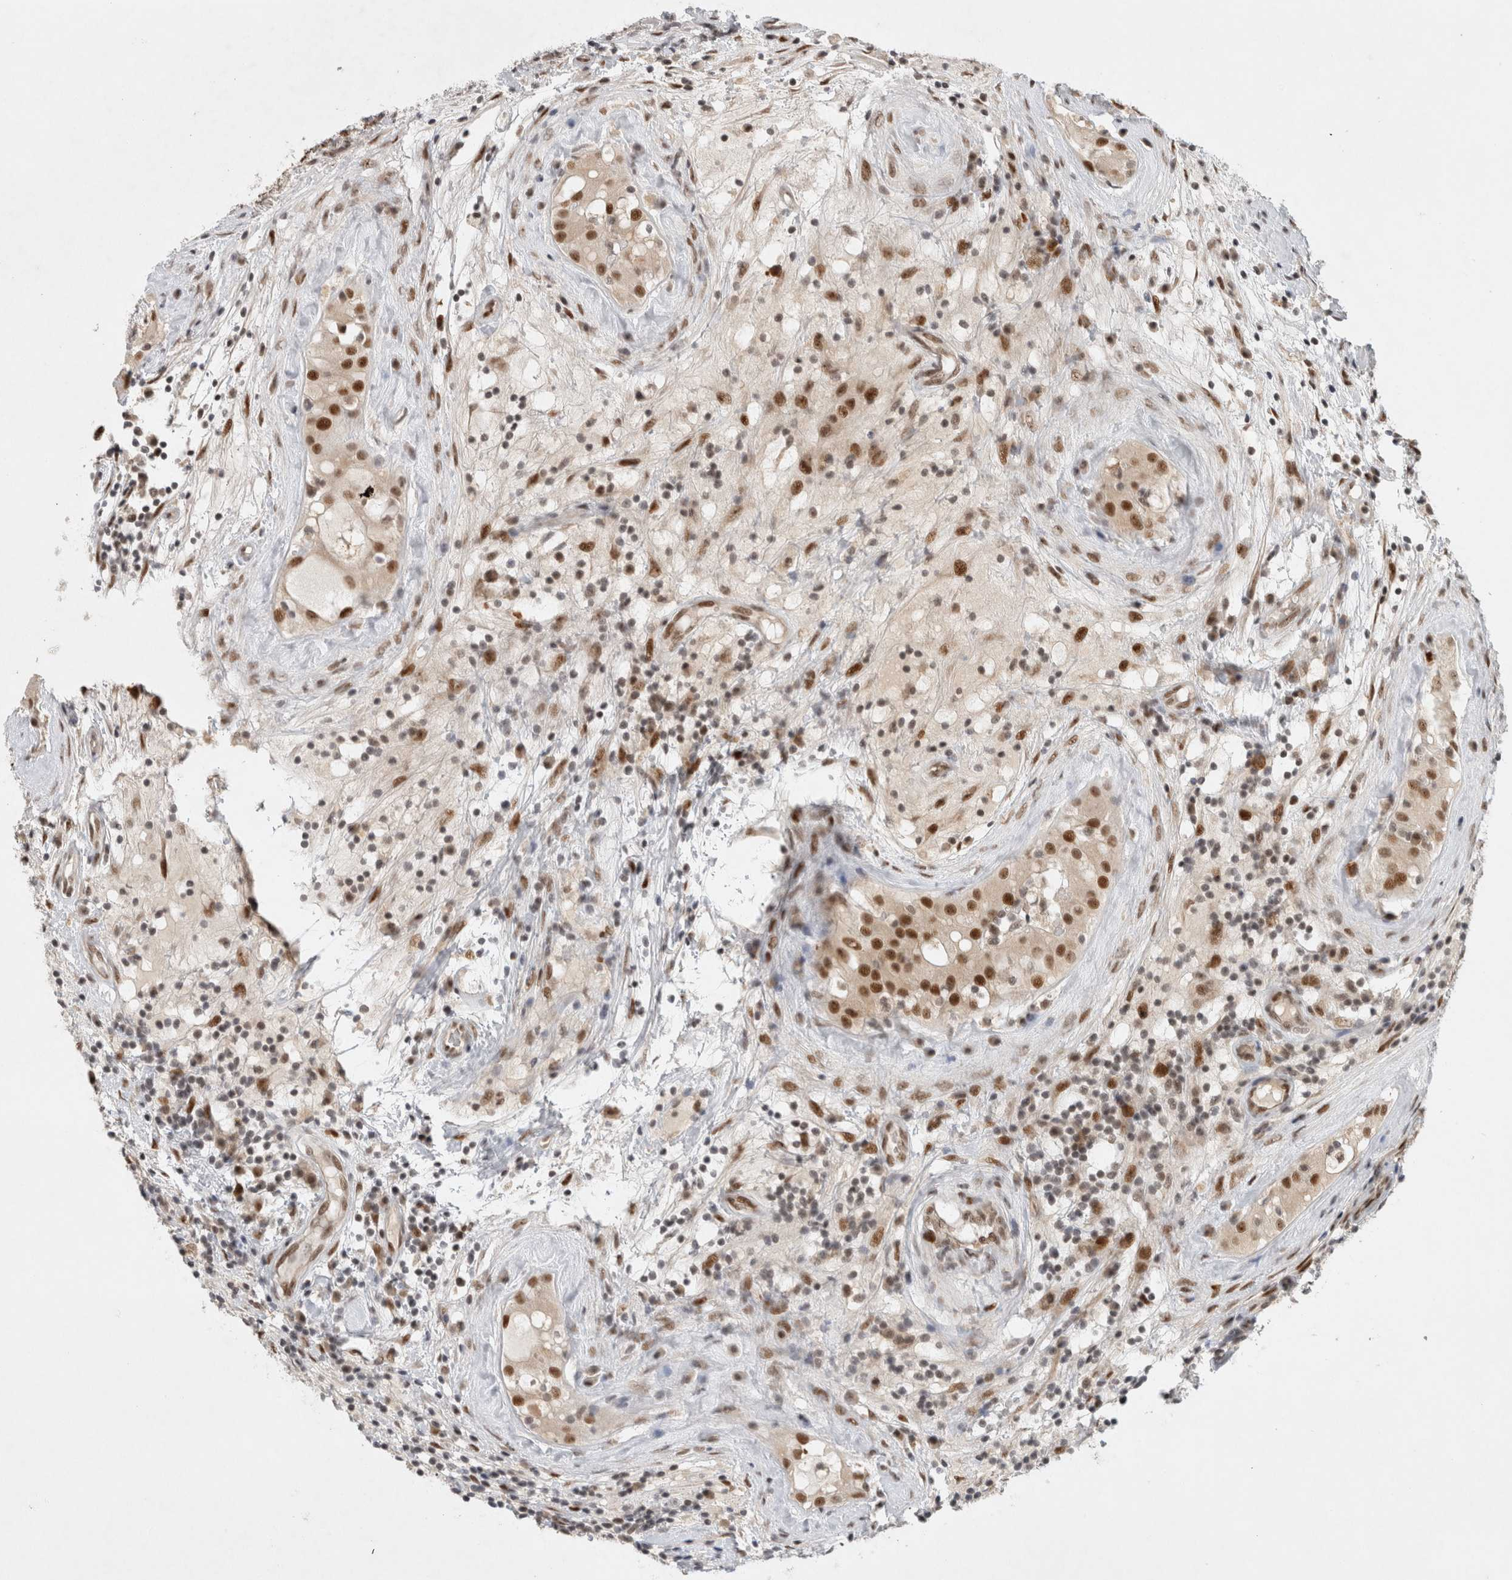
{"staining": {"intensity": "moderate", "quantity": ">75%", "location": "nuclear"}, "tissue": "testis cancer", "cell_type": "Tumor cells", "image_type": "cancer", "snomed": [{"axis": "morphology", "description": "Seminoma, NOS"}, {"axis": "morphology", "description": "Carcinoma, Embryonal, NOS"}, {"axis": "topography", "description": "Testis"}], "caption": "A high-resolution histopathology image shows immunohistochemistry (IHC) staining of testis cancer (embryonal carcinoma), which displays moderate nuclear positivity in approximately >75% of tumor cells.", "gene": "HESX1", "patient": {"sex": "male", "age": 28}}